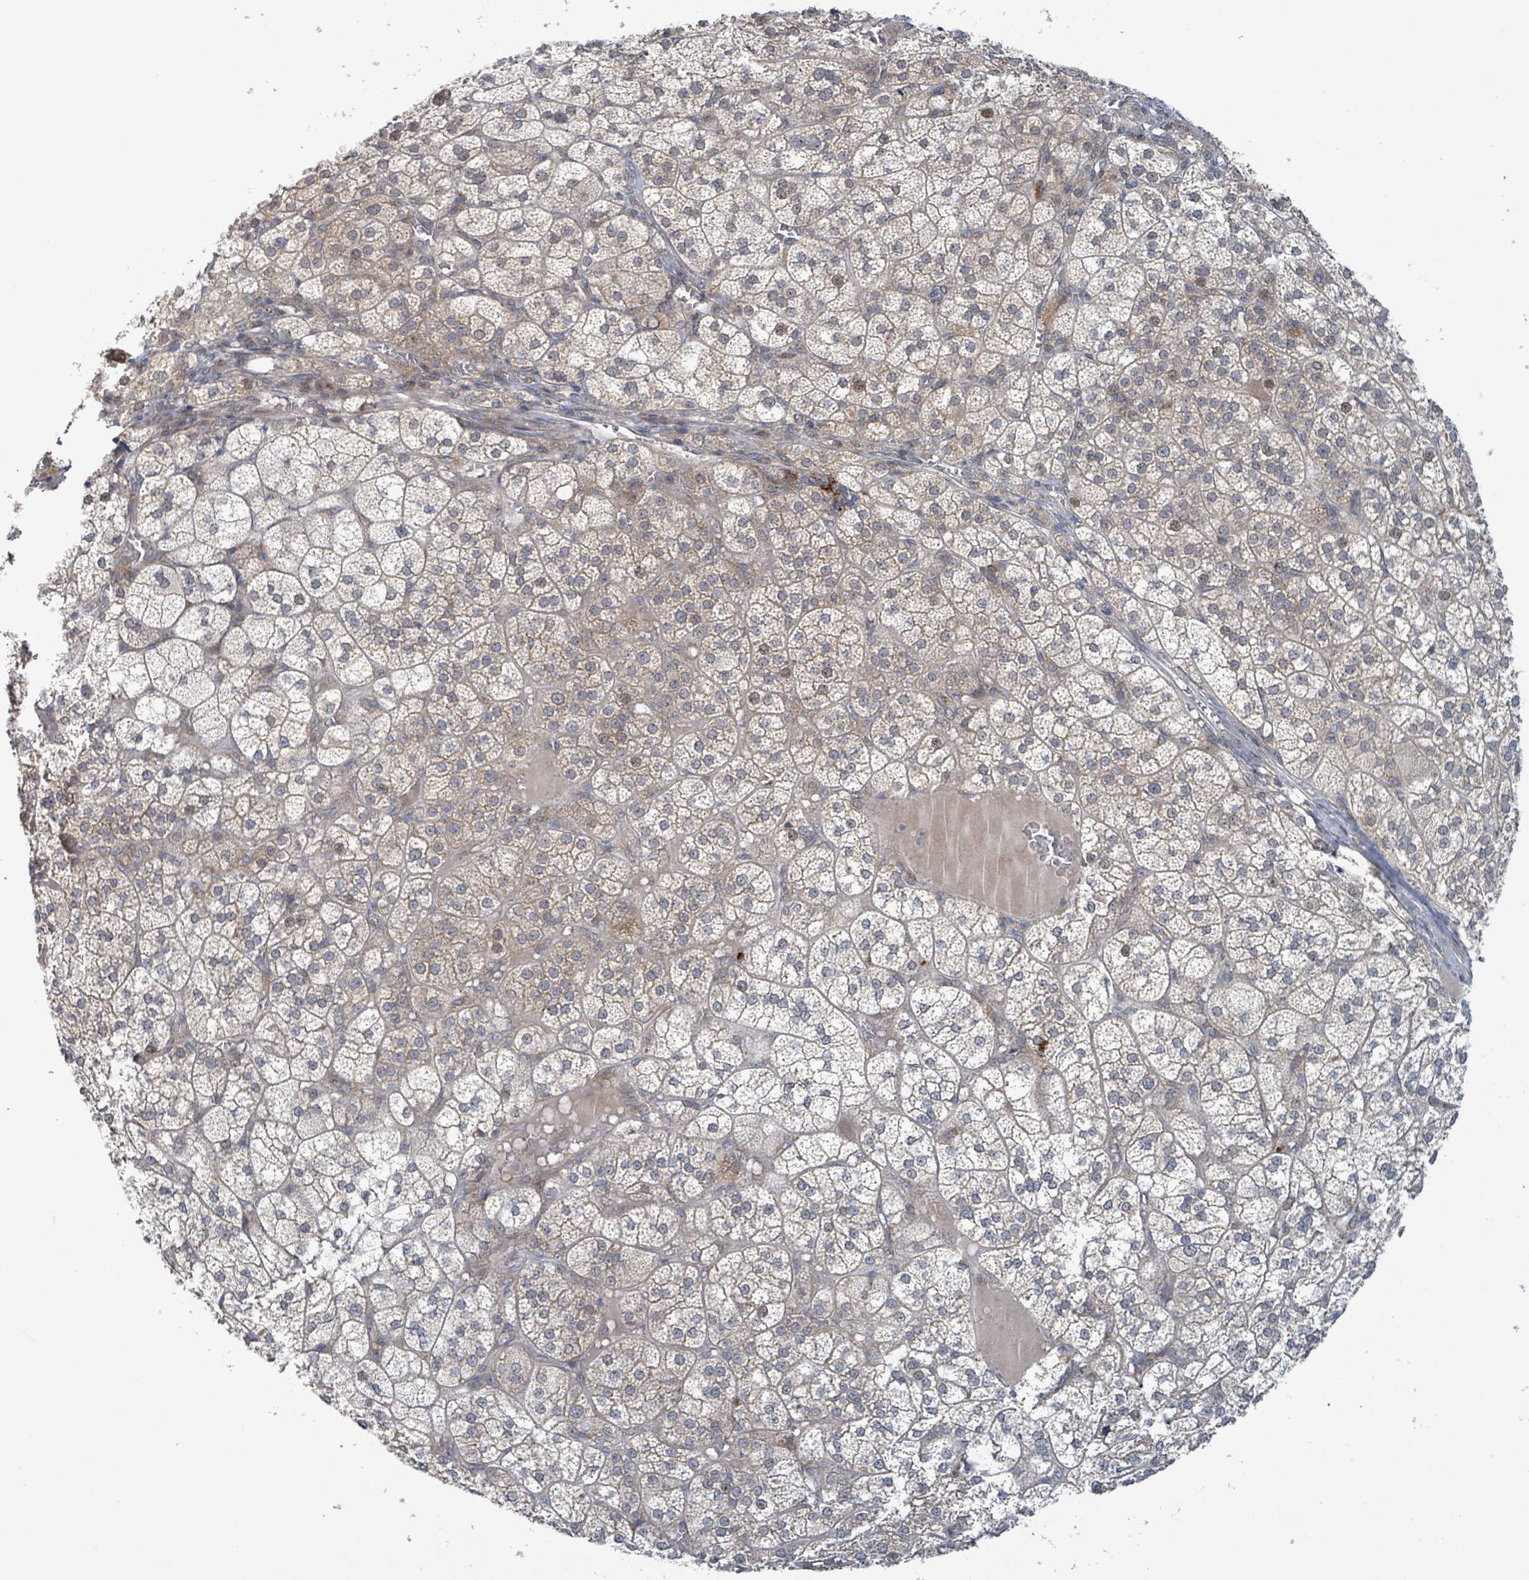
{"staining": {"intensity": "moderate", "quantity": "25%-75%", "location": "cytoplasmic/membranous"}, "tissue": "adrenal gland", "cell_type": "Glandular cells", "image_type": "normal", "snomed": [{"axis": "morphology", "description": "Normal tissue, NOS"}, {"axis": "topography", "description": "Adrenal gland"}], "caption": "Adrenal gland stained with immunohistochemistry (IHC) displays moderate cytoplasmic/membranous expression in about 25%-75% of glandular cells.", "gene": "OR51E1", "patient": {"sex": "female", "age": 60}}